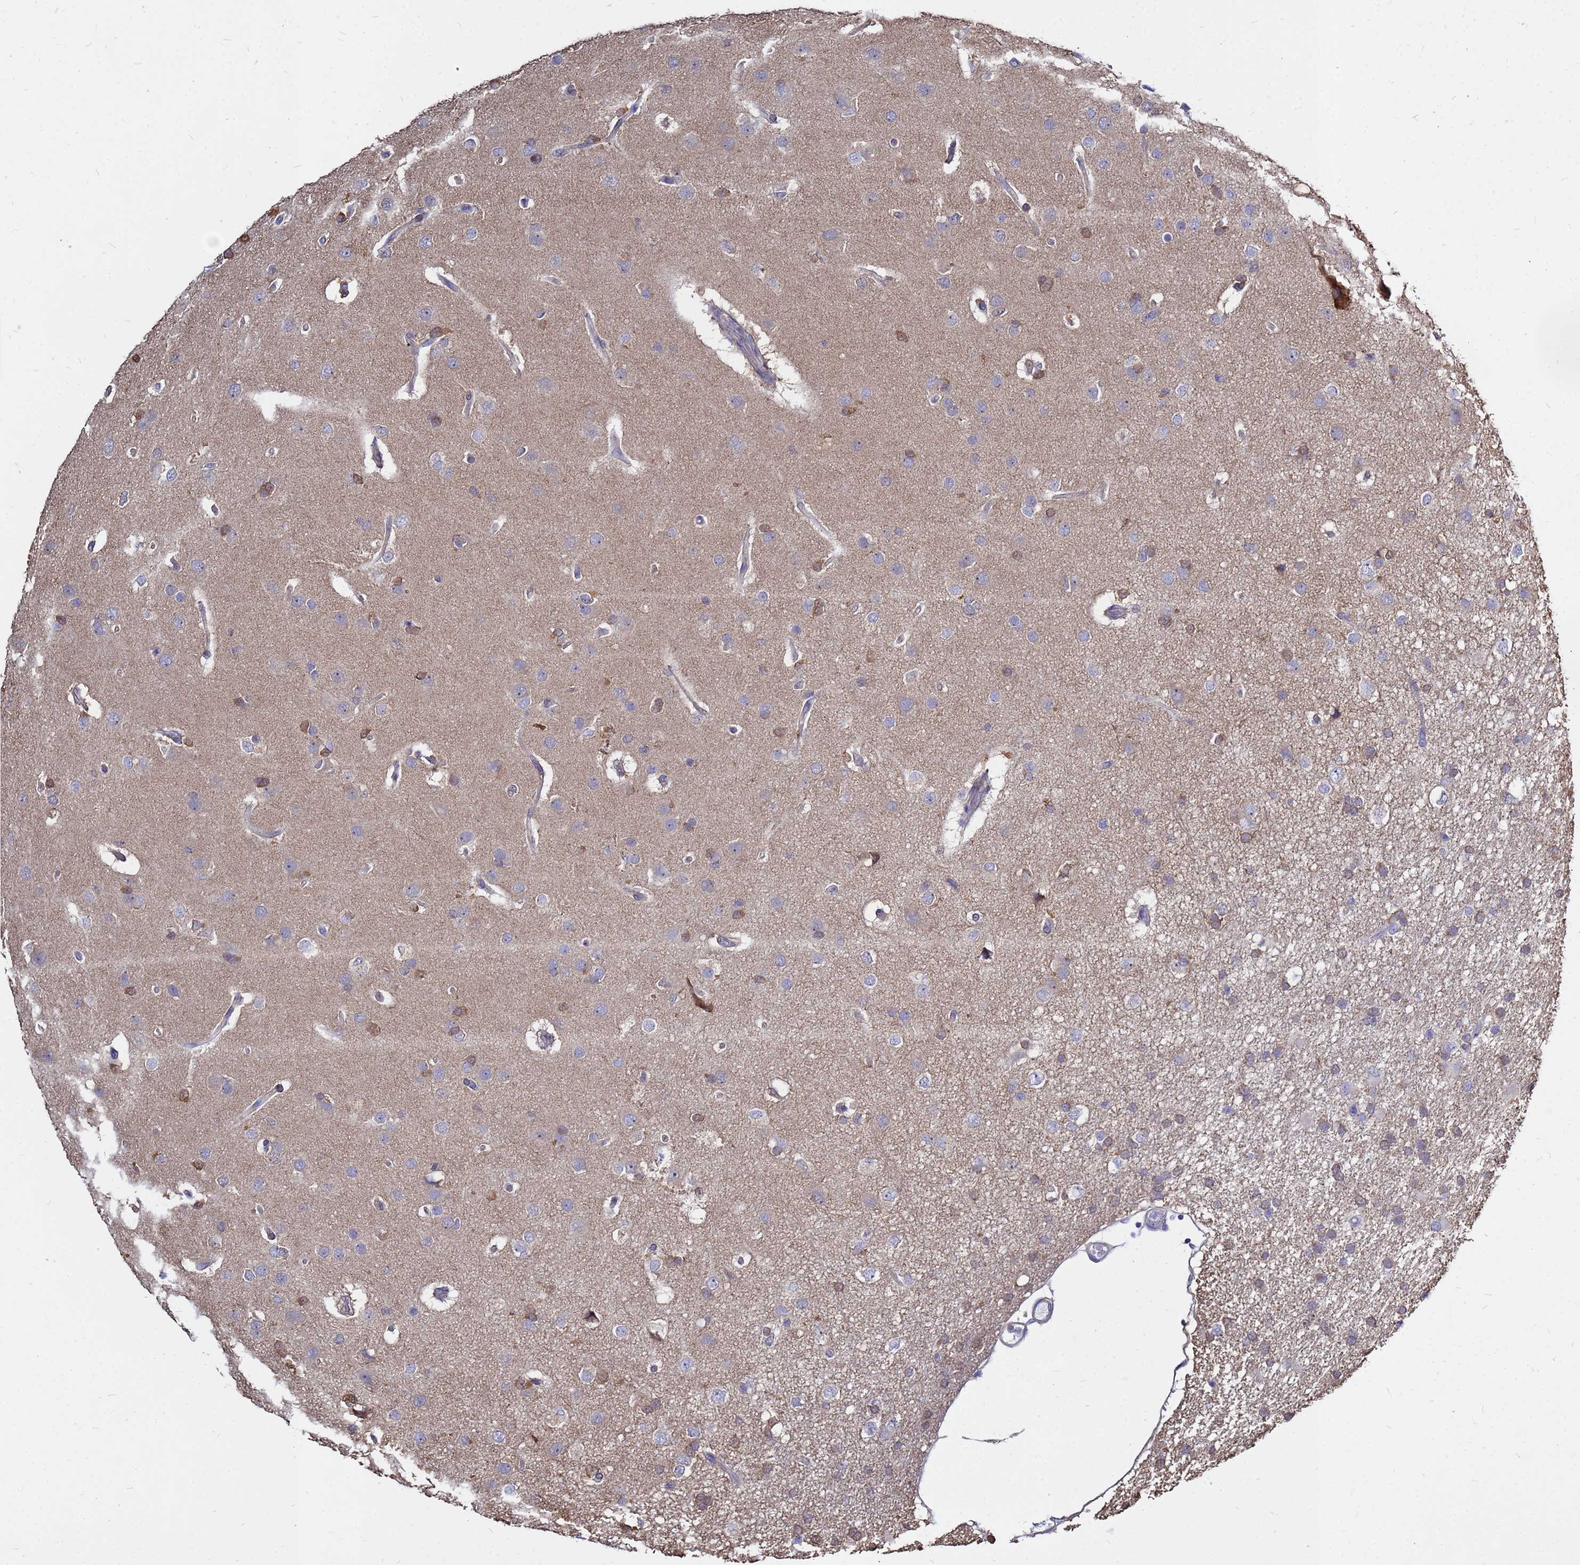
{"staining": {"intensity": "weak", "quantity": "25%-75%", "location": "cytoplasmic/membranous"}, "tissue": "glioma", "cell_type": "Tumor cells", "image_type": "cancer", "snomed": [{"axis": "morphology", "description": "Glioma, malignant, High grade"}, {"axis": "topography", "description": "Brain"}], "caption": "Malignant glioma (high-grade) stained with a brown dye reveals weak cytoplasmic/membranous positive positivity in approximately 25%-75% of tumor cells.", "gene": "MOB2", "patient": {"sex": "male", "age": 77}}